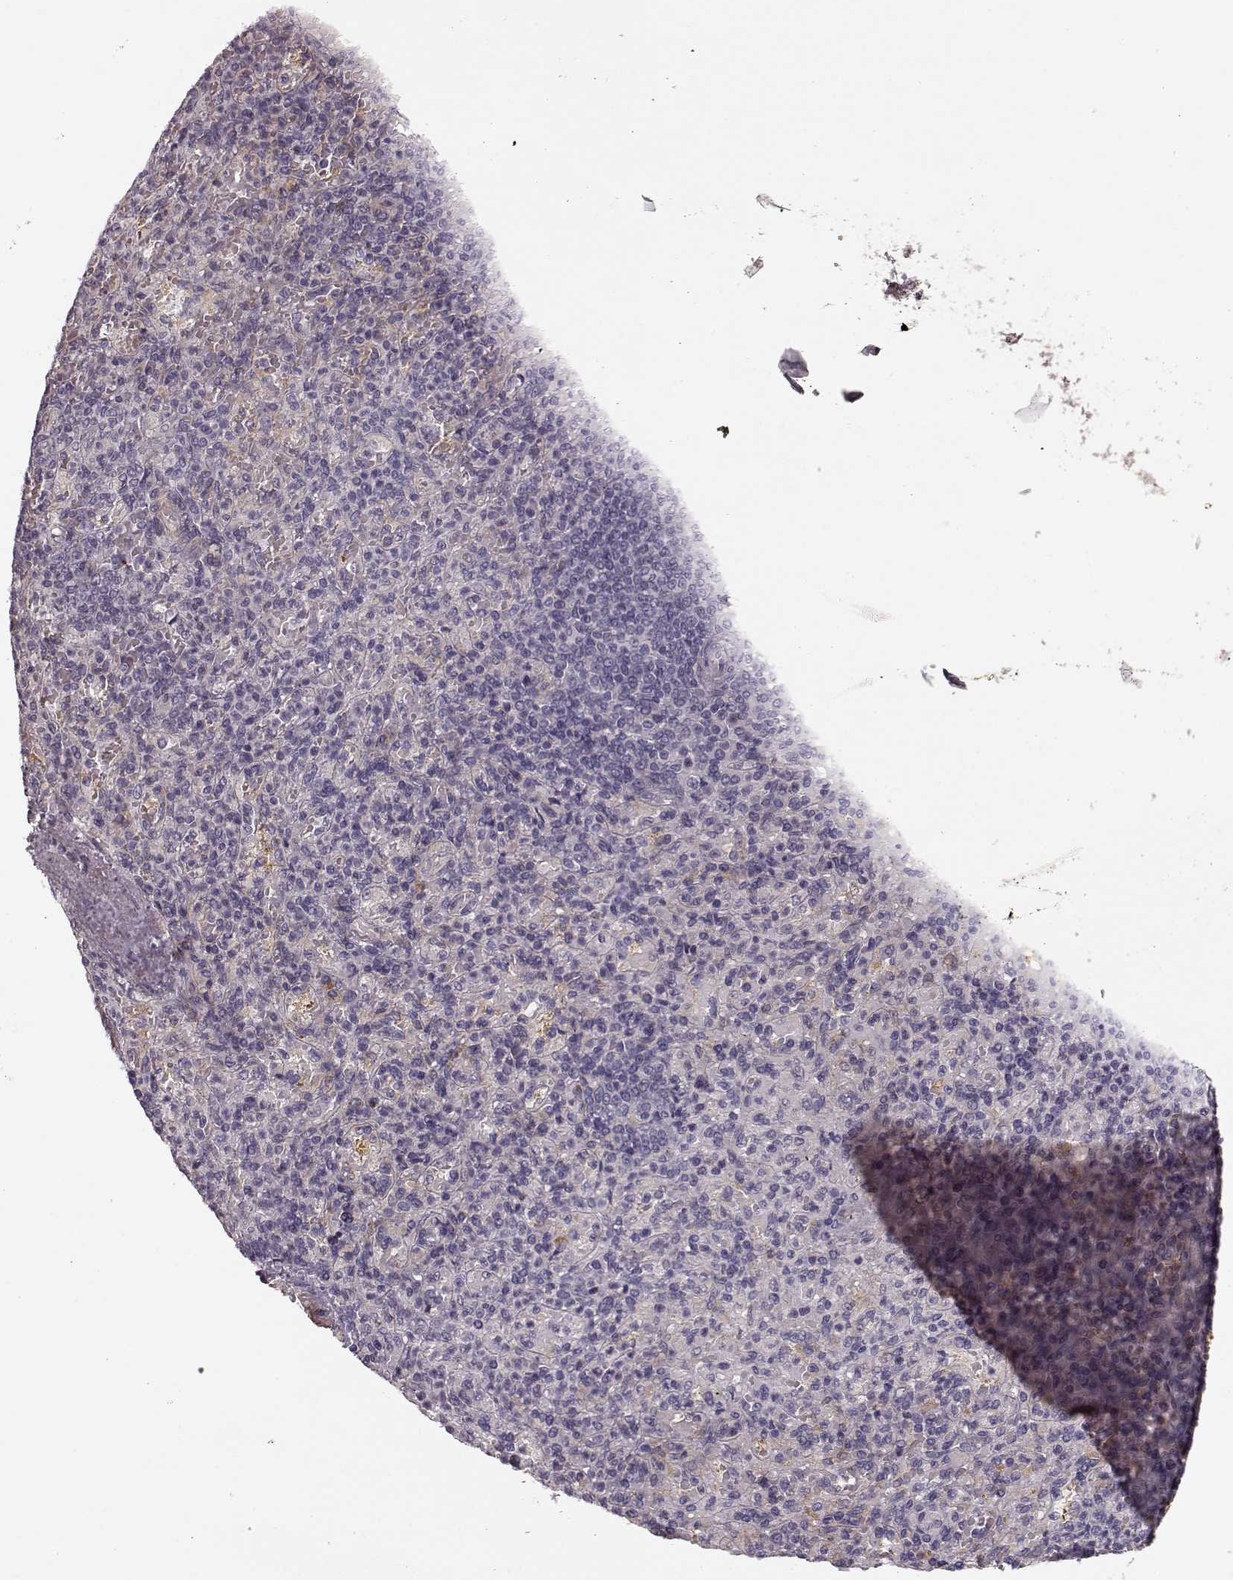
{"staining": {"intensity": "negative", "quantity": "none", "location": "none"}, "tissue": "spleen", "cell_type": "Cells in red pulp", "image_type": "normal", "snomed": [{"axis": "morphology", "description": "Normal tissue, NOS"}, {"axis": "topography", "description": "Spleen"}], "caption": "Protein analysis of unremarkable spleen demonstrates no significant staining in cells in red pulp.", "gene": "MTR", "patient": {"sex": "female", "age": 74}}